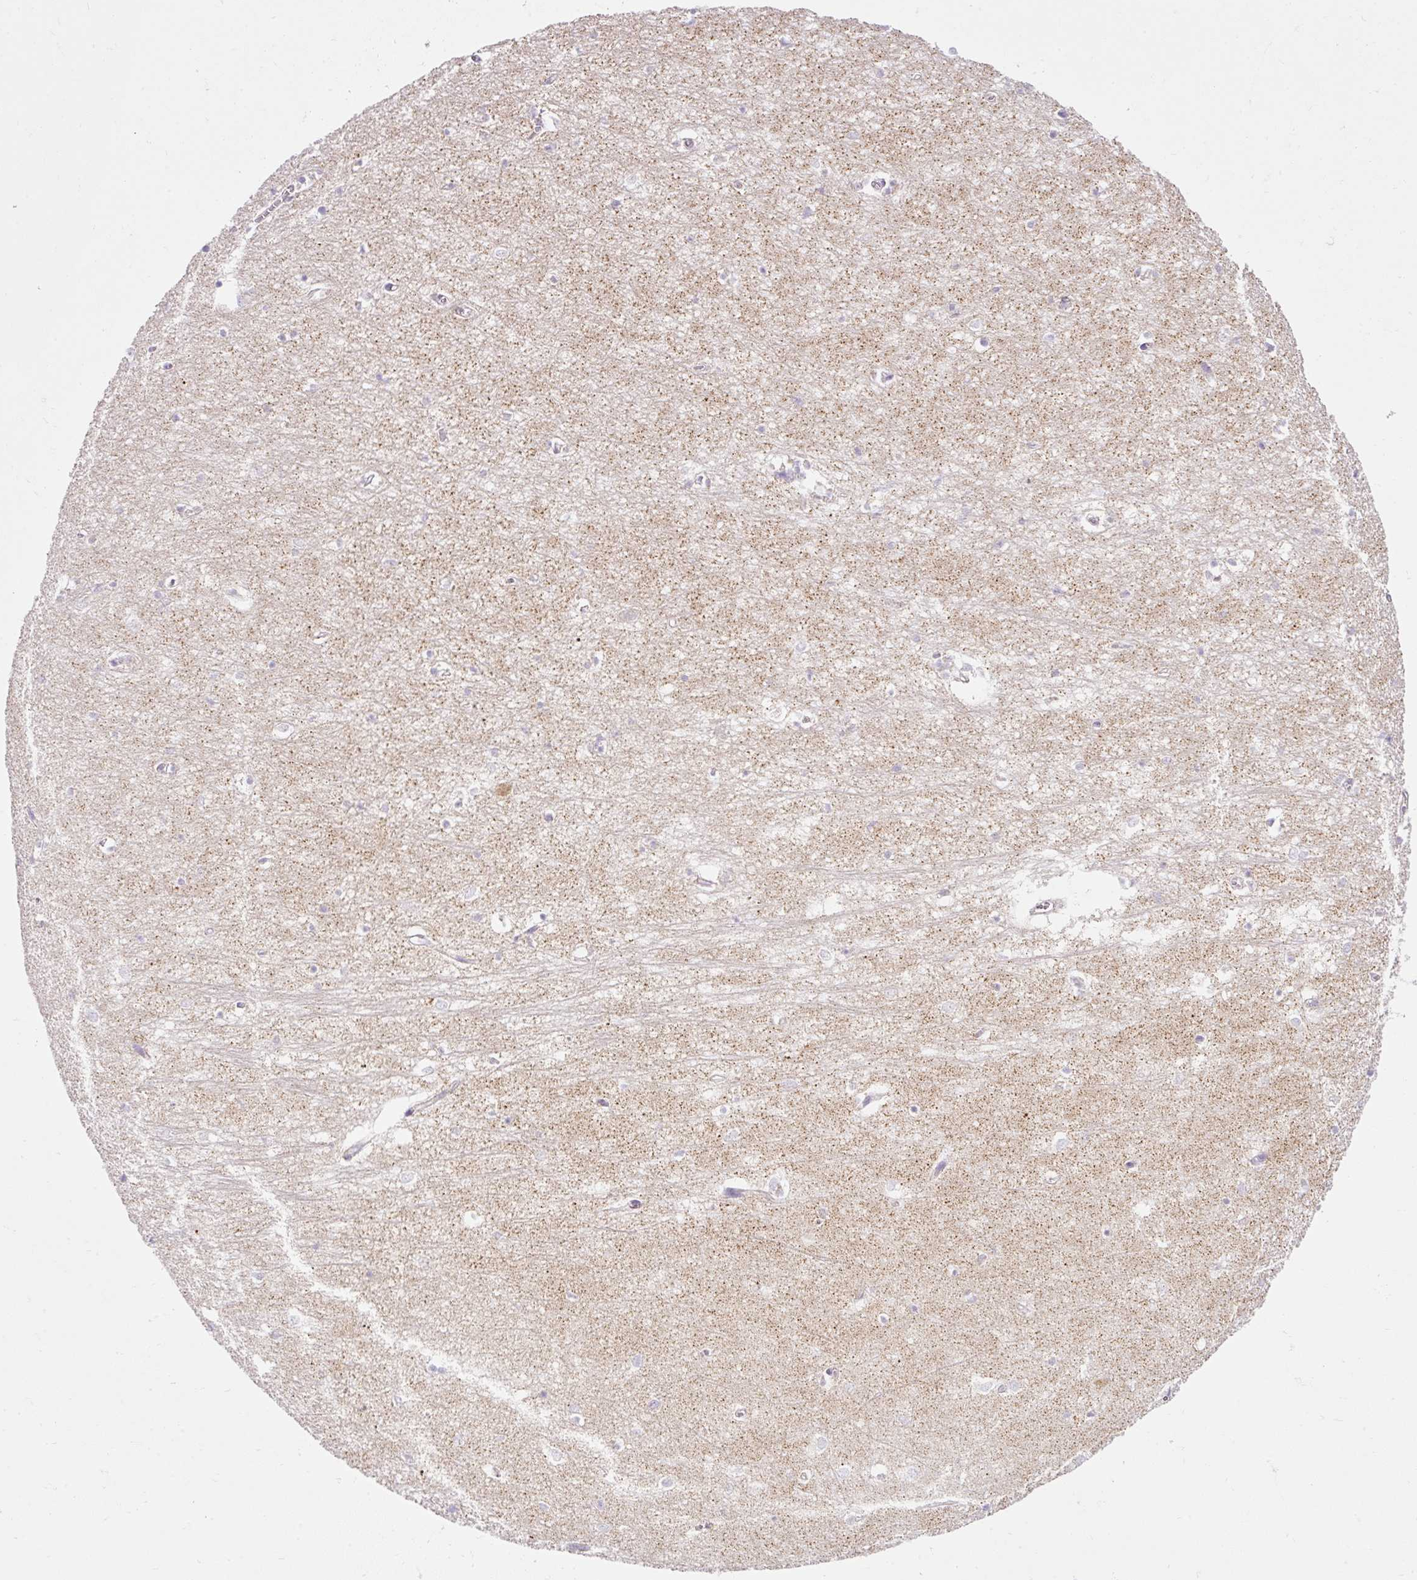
{"staining": {"intensity": "negative", "quantity": "none", "location": "none"}, "tissue": "hippocampus", "cell_type": "Glial cells", "image_type": "normal", "snomed": [{"axis": "morphology", "description": "Normal tissue, NOS"}, {"axis": "topography", "description": "Hippocampus"}], "caption": "Glial cells are negative for protein expression in normal human hippocampus. (IHC, brightfield microscopy, high magnification).", "gene": "PLPP2", "patient": {"sex": "female", "age": 64}}